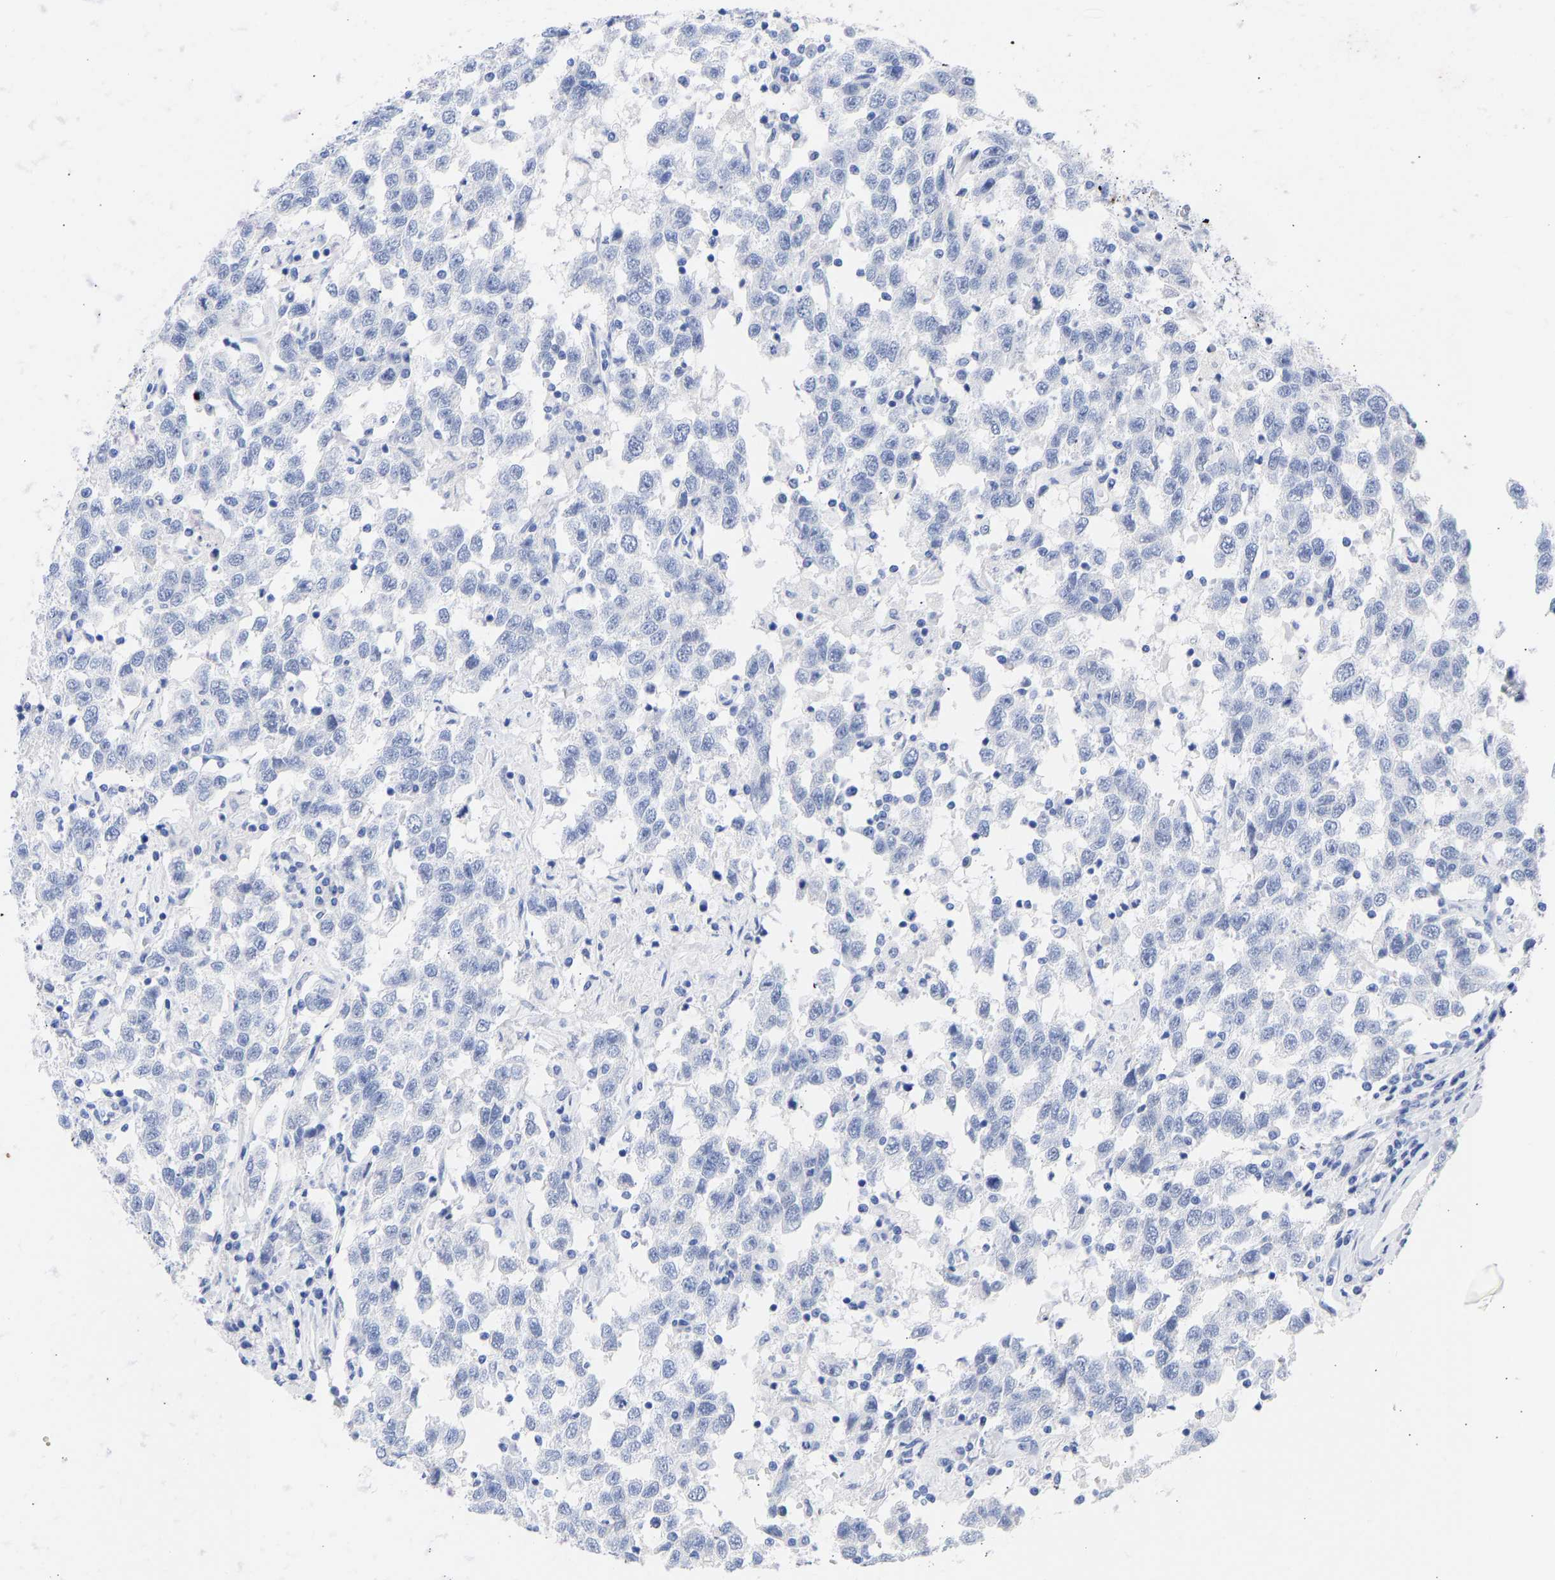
{"staining": {"intensity": "negative", "quantity": "none", "location": "none"}, "tissue": "testis cancer", "cell_type": "Tumor cells", "image_type": "cancer", "snomed": [{"axis": "morphology", "description": "Seminoma, NOS"}, {"axis": "topography", "description": "Testis"}], "caption": "Protein analysis of testis cancer (seminoma) displays no significant expression in tumor cells.", "gene": "KRT1", "patient": {"sex": "male", "age": 41}}